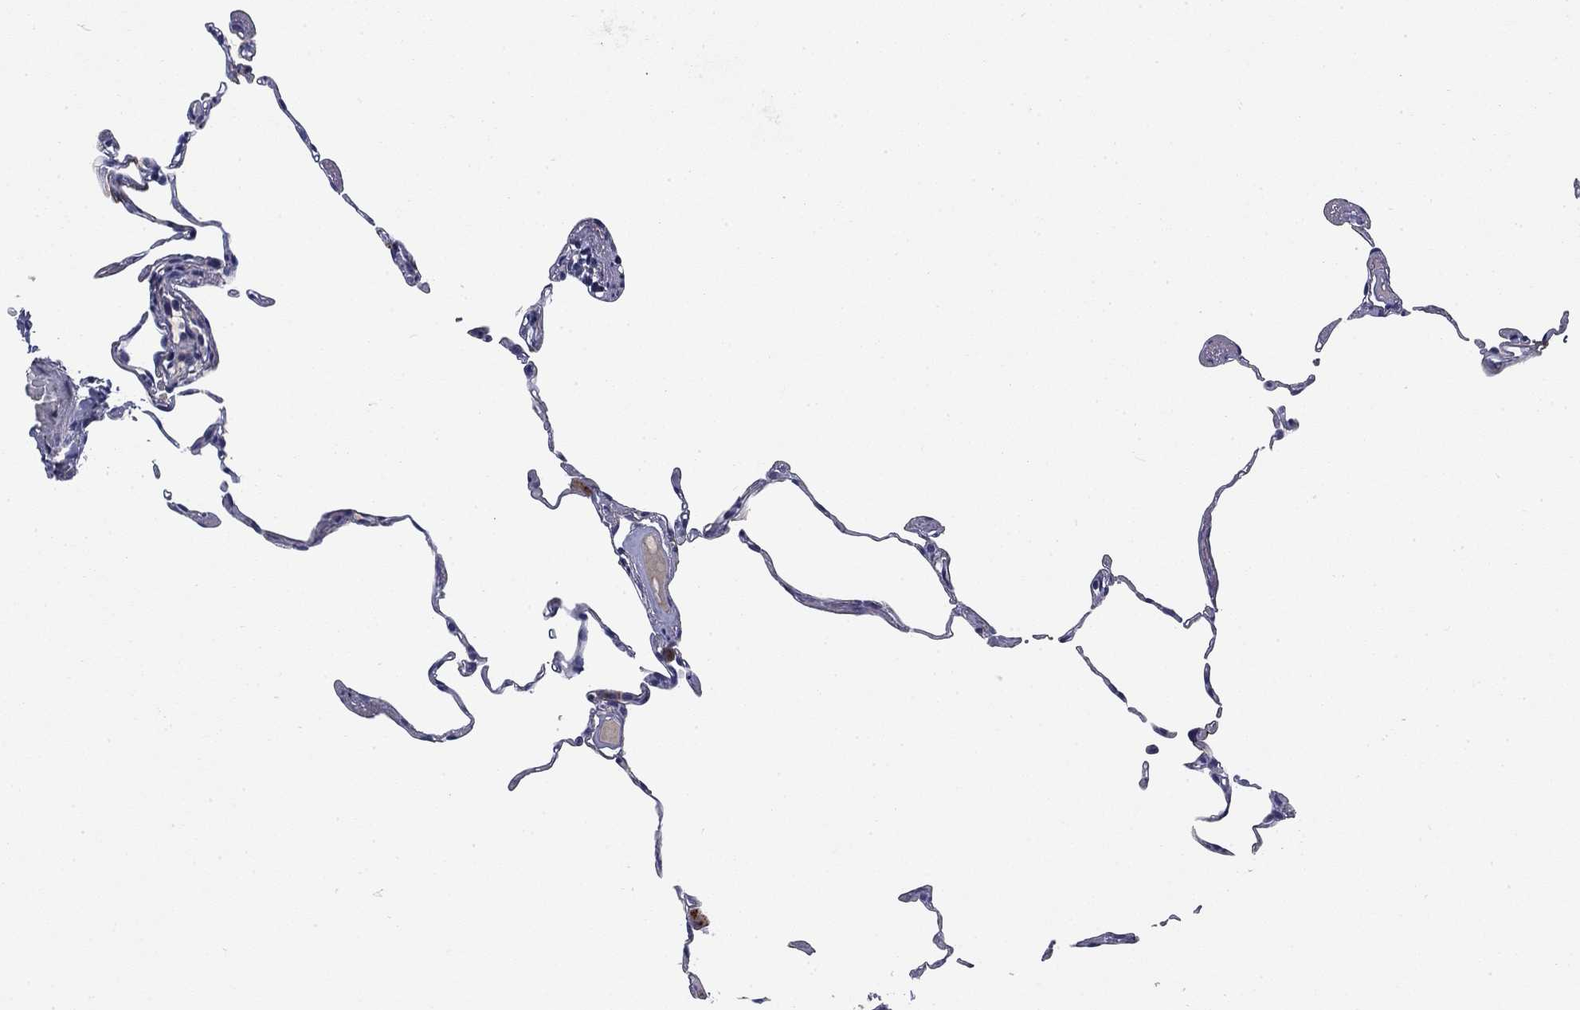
{"staining": {"intensity": "negative", "quantity": "none", "location": "none"}, "tissue": "lung", "cell_type": "Alveolar cells", "image_type": "normal", "snomed": [{"axis": "morphology", "description": "Normal tissue, NOS"}, {"axis": "topography", "description": "Lung"}], "caption": "DAB (3,3'-diaminobenzidine) immunohistochemical staining of benign lung reveals no significant staining in alveolar cells.", "gene": "CEACAM7", "patient": {"sex": "female", "age": 57}}